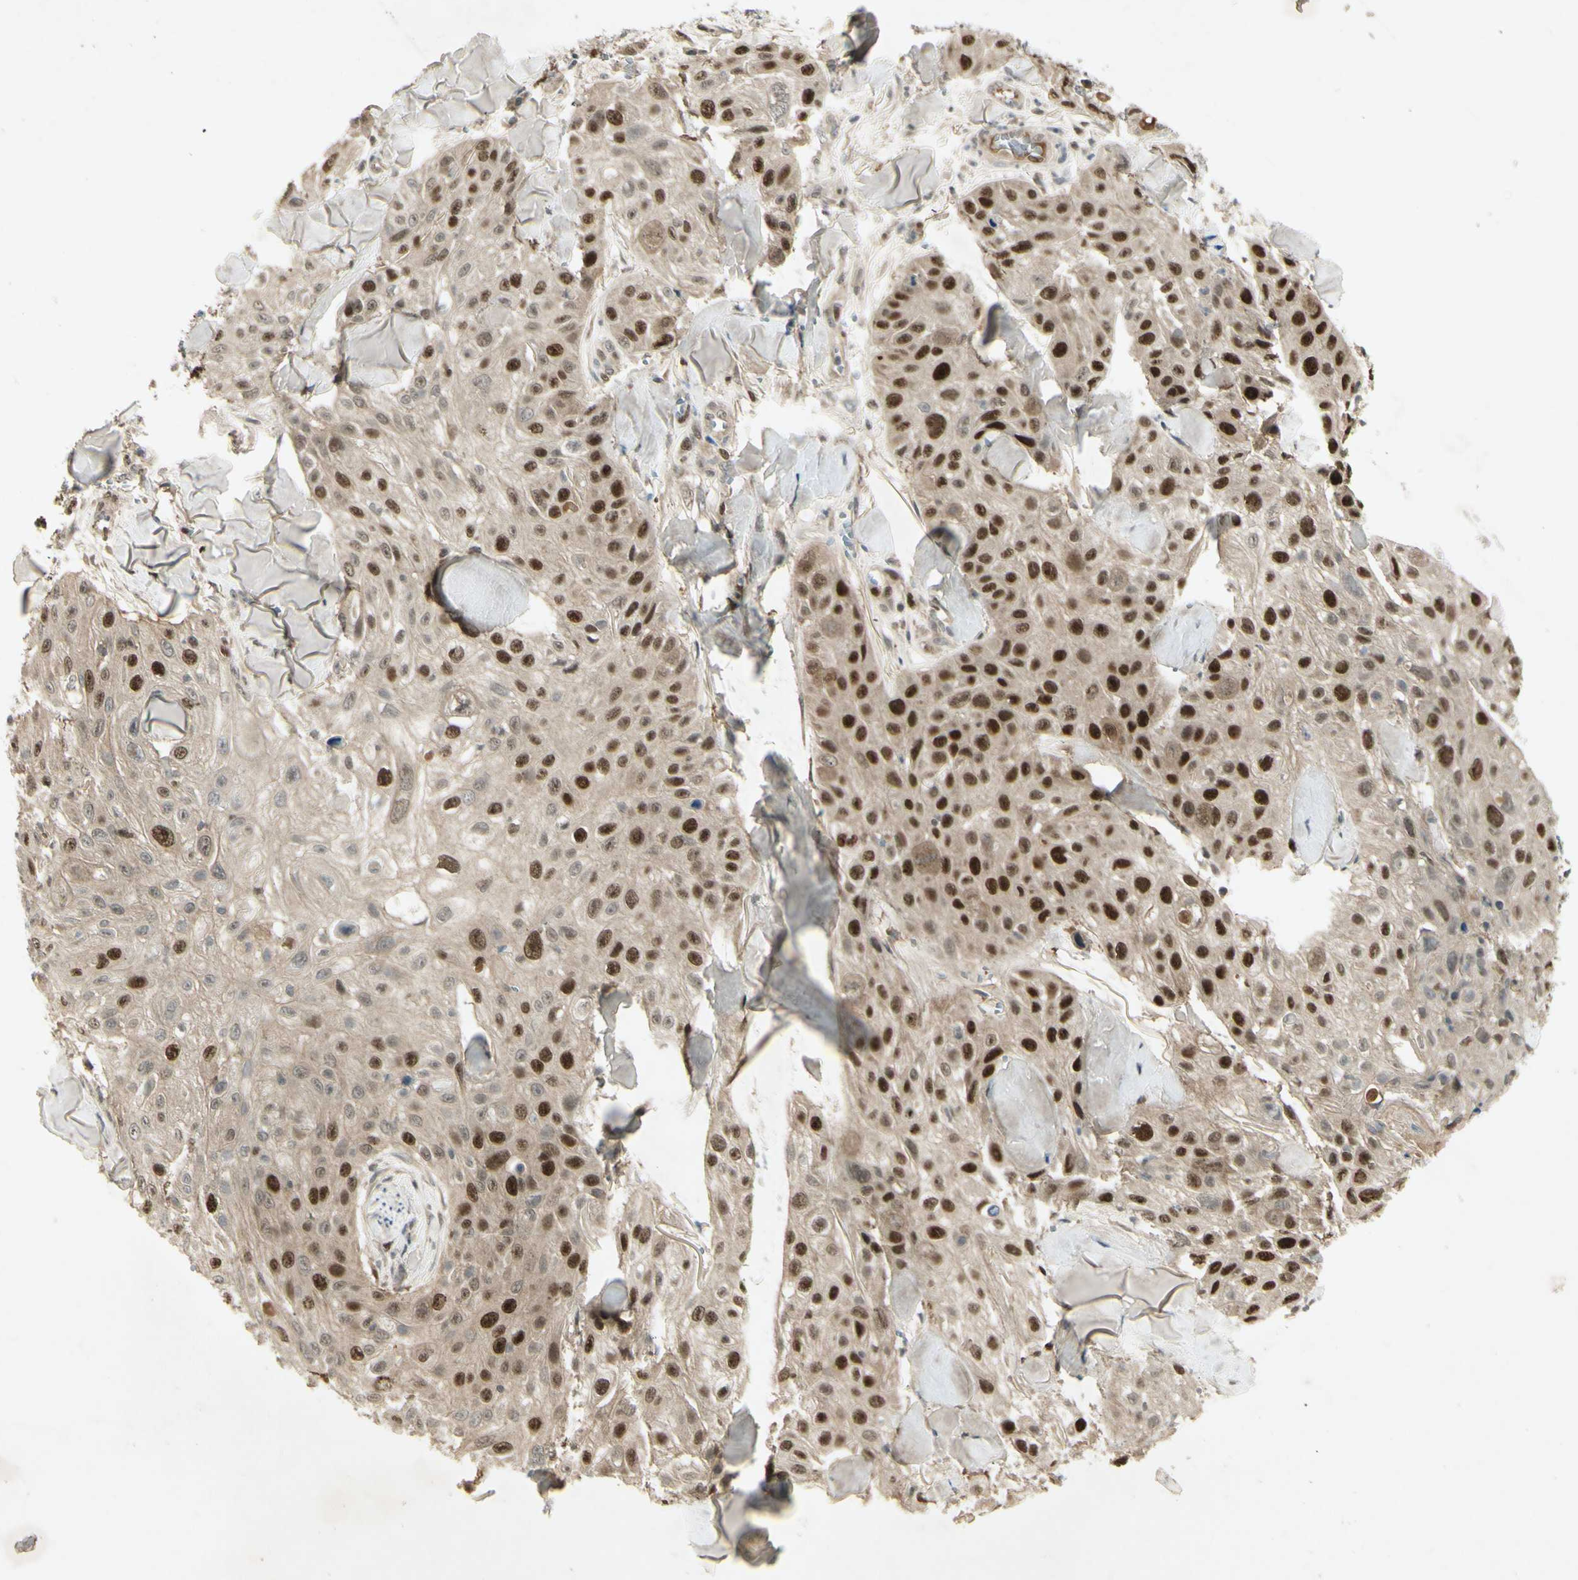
{"staining": {"intensity": "strong", "quantity": ">75%", "location": "nuclear"}, "tissue": "skin cancer", "cell_type": "Tumor cells", "image_type": "cancer", "snomed": [{"axis": "morphology", "description": "Squamous cell carcinoma, NOS"}, {"axis": "topography", "description": "Skin"}], "caption": "Tumor cells exhibit strong nuclear staining in about >75% of cells in skin cancer.", "gene": "RAD18", "patient": {"sex": "male", "age": 86}}